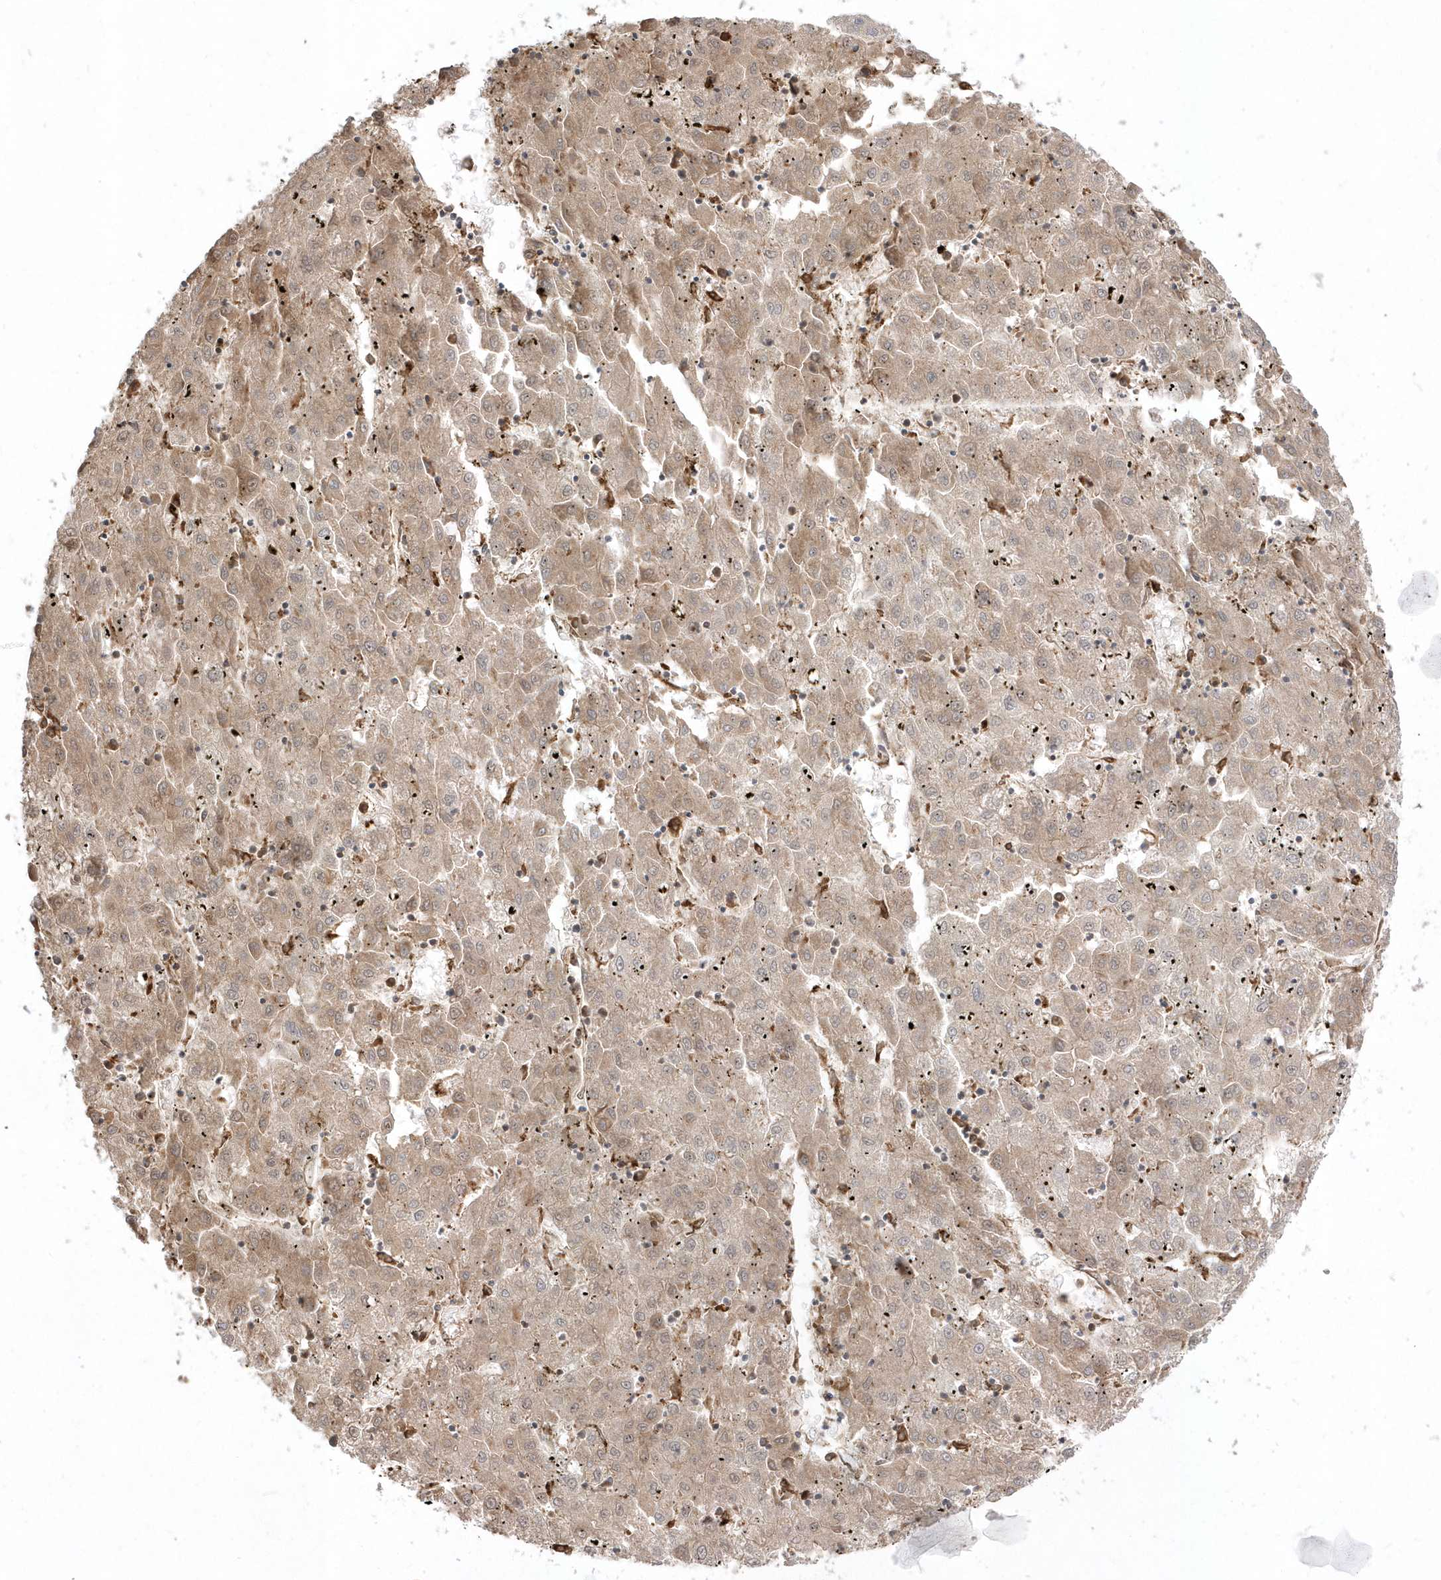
{"staining": {"intensity": "moderate", "quantity": ">75%", "location": "cytoplasmic/membranous"}, "tissue": "liver cancer", "cell_type": "Tumor cells", "image_type": "cancer", "snomed": [{"axis": "morphology", "description": "Carcinoma, Hepatocellular, NOS"}, {"axis": "topography", "description": "Liver"}], "caption": "The immunohistochemical stain labels moderate cytoplasmic/membranous staining in tumor cells of liver hepatocellular carcinoma tissue. The protein is stained brown, and the nuclei are stained in blue (DAB (3,3'-diaminobenzidine) IHC with brightfield microscopy, high magnification).", "gene": "EPC2", "patient": {"sex": "male", "age": 72}}